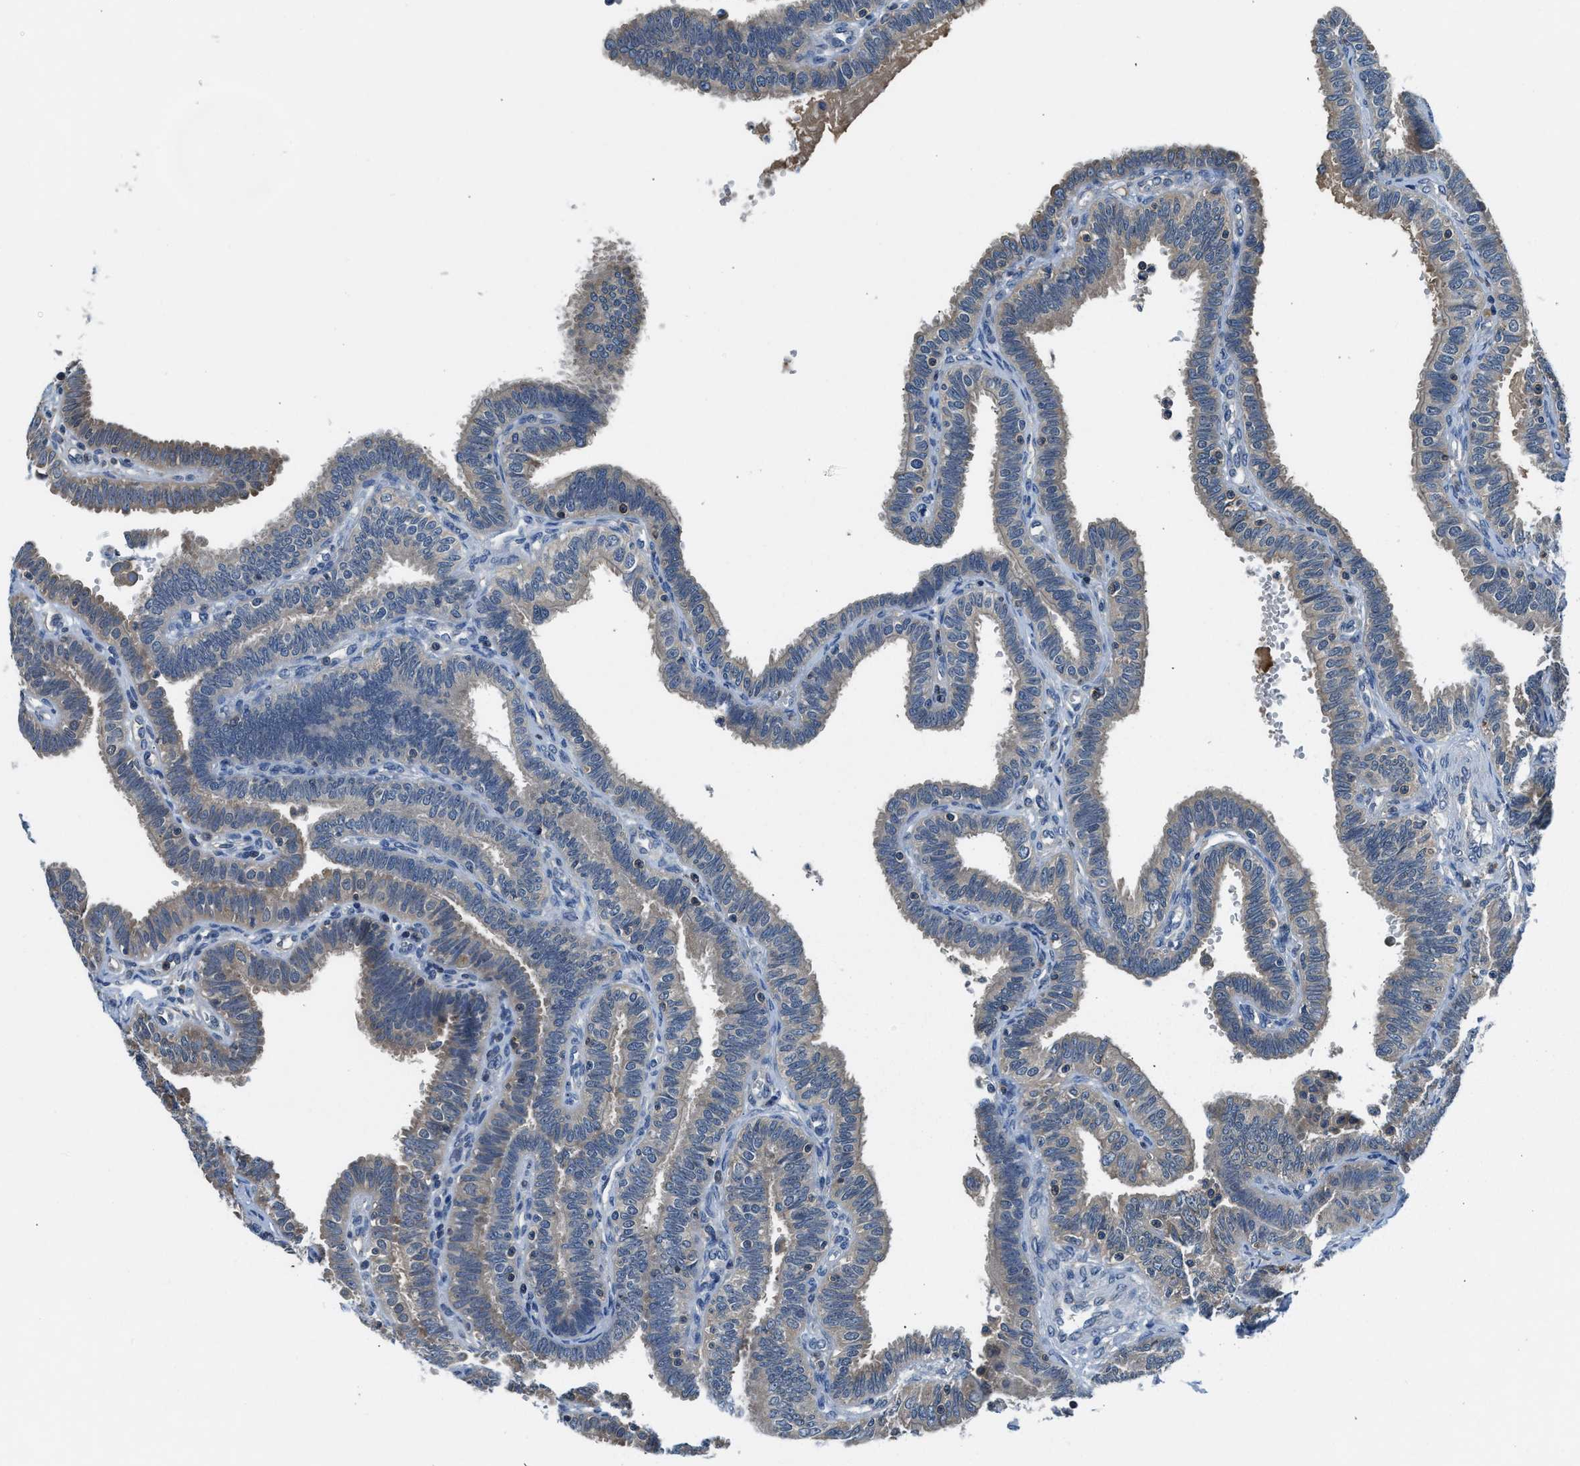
{"staining": {"intensity": "weak", "quantity": "<25%", "location": "cytoplasmic/membranous"}, "tissue": "fallopian tube", "cell_type": "Glandular cells", "image_type": "normal", "snomed": [{"axis": "morphology", "description": "Normal tissue, NOS"}, {"axis": "topography", "description": "Fallopian tube"}, {"axis": "topography", "description": "Placenta"}], "caption": "Glandular cells show no significant positivity in normal fallopian tube.", "gene": "PAFAH2", "patient": {"sex": "female", "age": 34}}